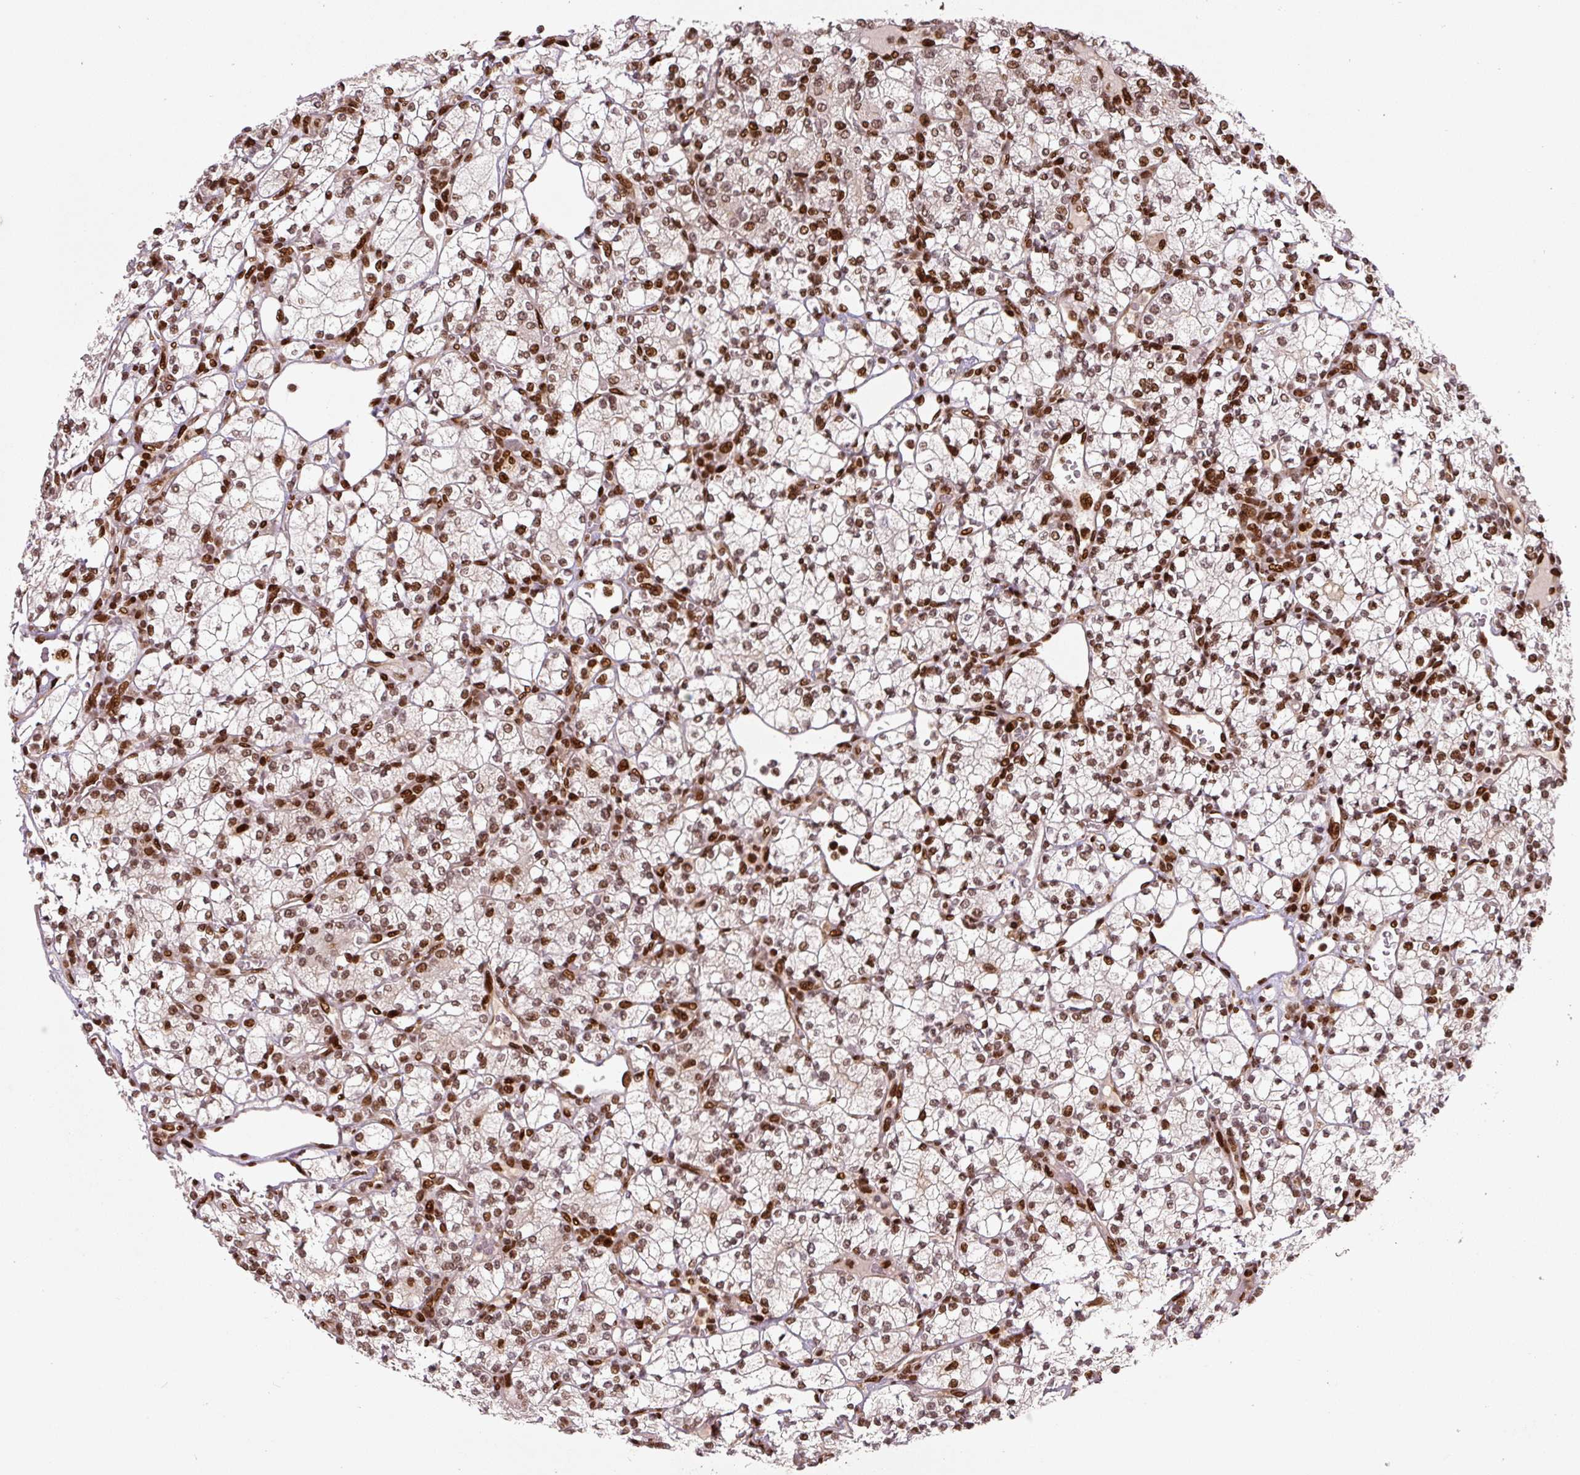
{"staining": {"intensity": "moderate", "quantity": ">75%", "location": "nuclear"}, "tissue": "renal cancer", "cell_type": "Tumor cells", "image_type": "cancer", "snomed": [{"axis": "morphology", "description": "Adenocarcinoma, NOS"}, {"axis": "topography", "description": "Kidney"}], "caption": "A photomicrograph of human renal cancer stained for a protein displays moderate nuclear brown staining in tumor cells. Immunohistochemistry stains the protein in brown and the nuclei are stained blue.", "gene": "PYDC2", "patient": {"sex": "male", "age": 77}}